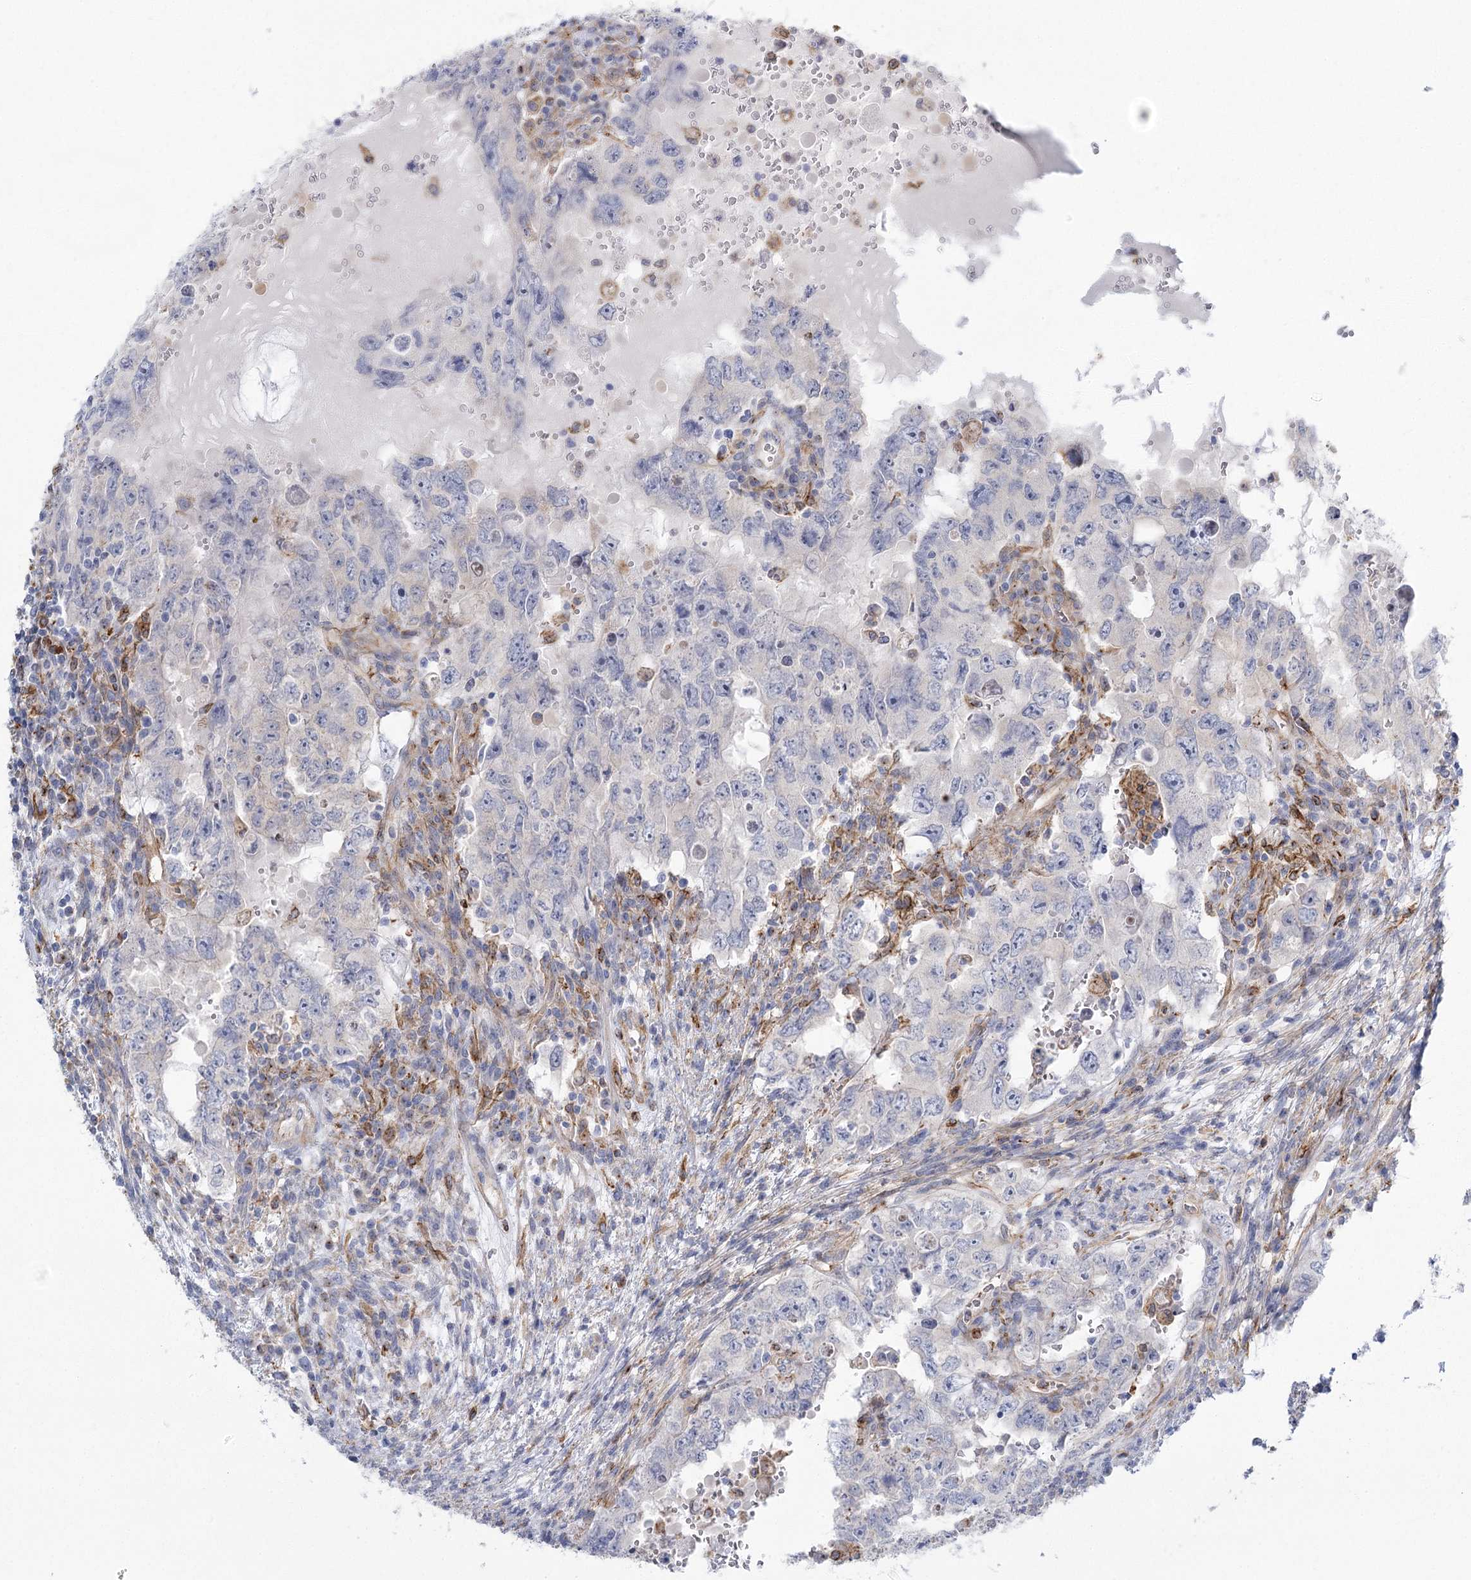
{"staining": {"intensity": "negative", "quantity": "none", "location": "none"}, "tissue": "testis cancer", "cell_type": "Tumor cells", "image_type": "cancer", "snomed": [{"axis": "morphology", "description": "Carcinoma, Embryonal, NOS"}, {"axis": "topography", "description": "Testis"}], "caption": "A high-resolution histopathology image shows IHC staining of embryonal carcinoma (testis), which shows no significant staining in tumor cells.", "gene": "CCDC88A", "patient": {"sex": "male", "age": 26}}